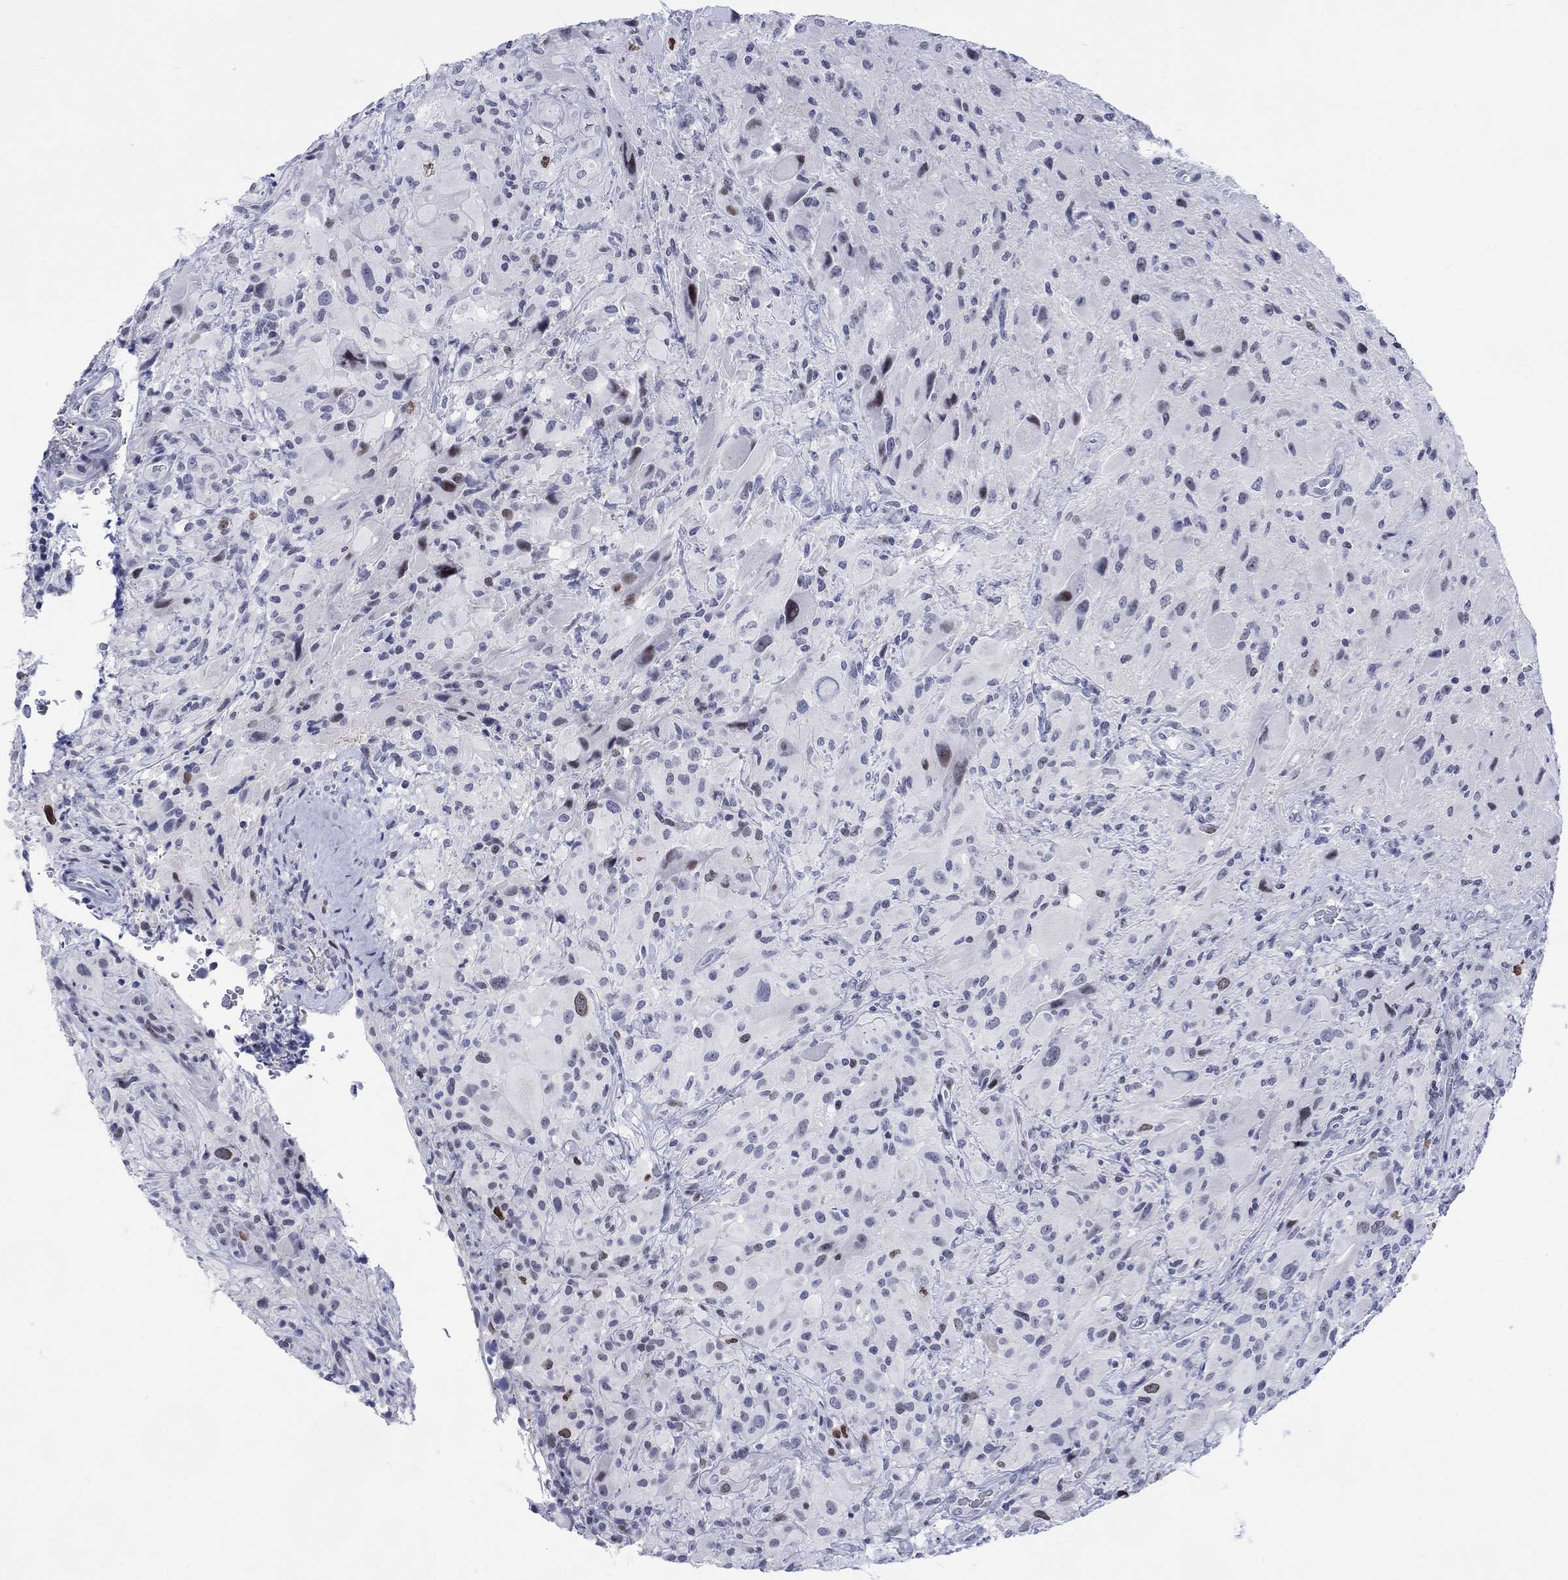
{"staining": {"intensity": "negative", "quantity": "none", "location": "none"}, "tissue": "glioma", "cell_type": "Tumor cells", "image_type": "cancer", "snomed": [{"axis": "morphology", "description": "Glioma, malignant, High grade"}, {"axis": "topography", "description": "Cerebral cortex"}], "caption": "Immunohistochemistry (IHC) histopathology image of neoplastic tissue: human glioma stained with DAB displays no significant protein expression in tumor cells. (DAB (3,3'-diaminobenzidine) IHC visualized using brightfield microscopy, high magnification).", "gene": "CDCA2", "patient": {"sex": "male", "age": 35}}